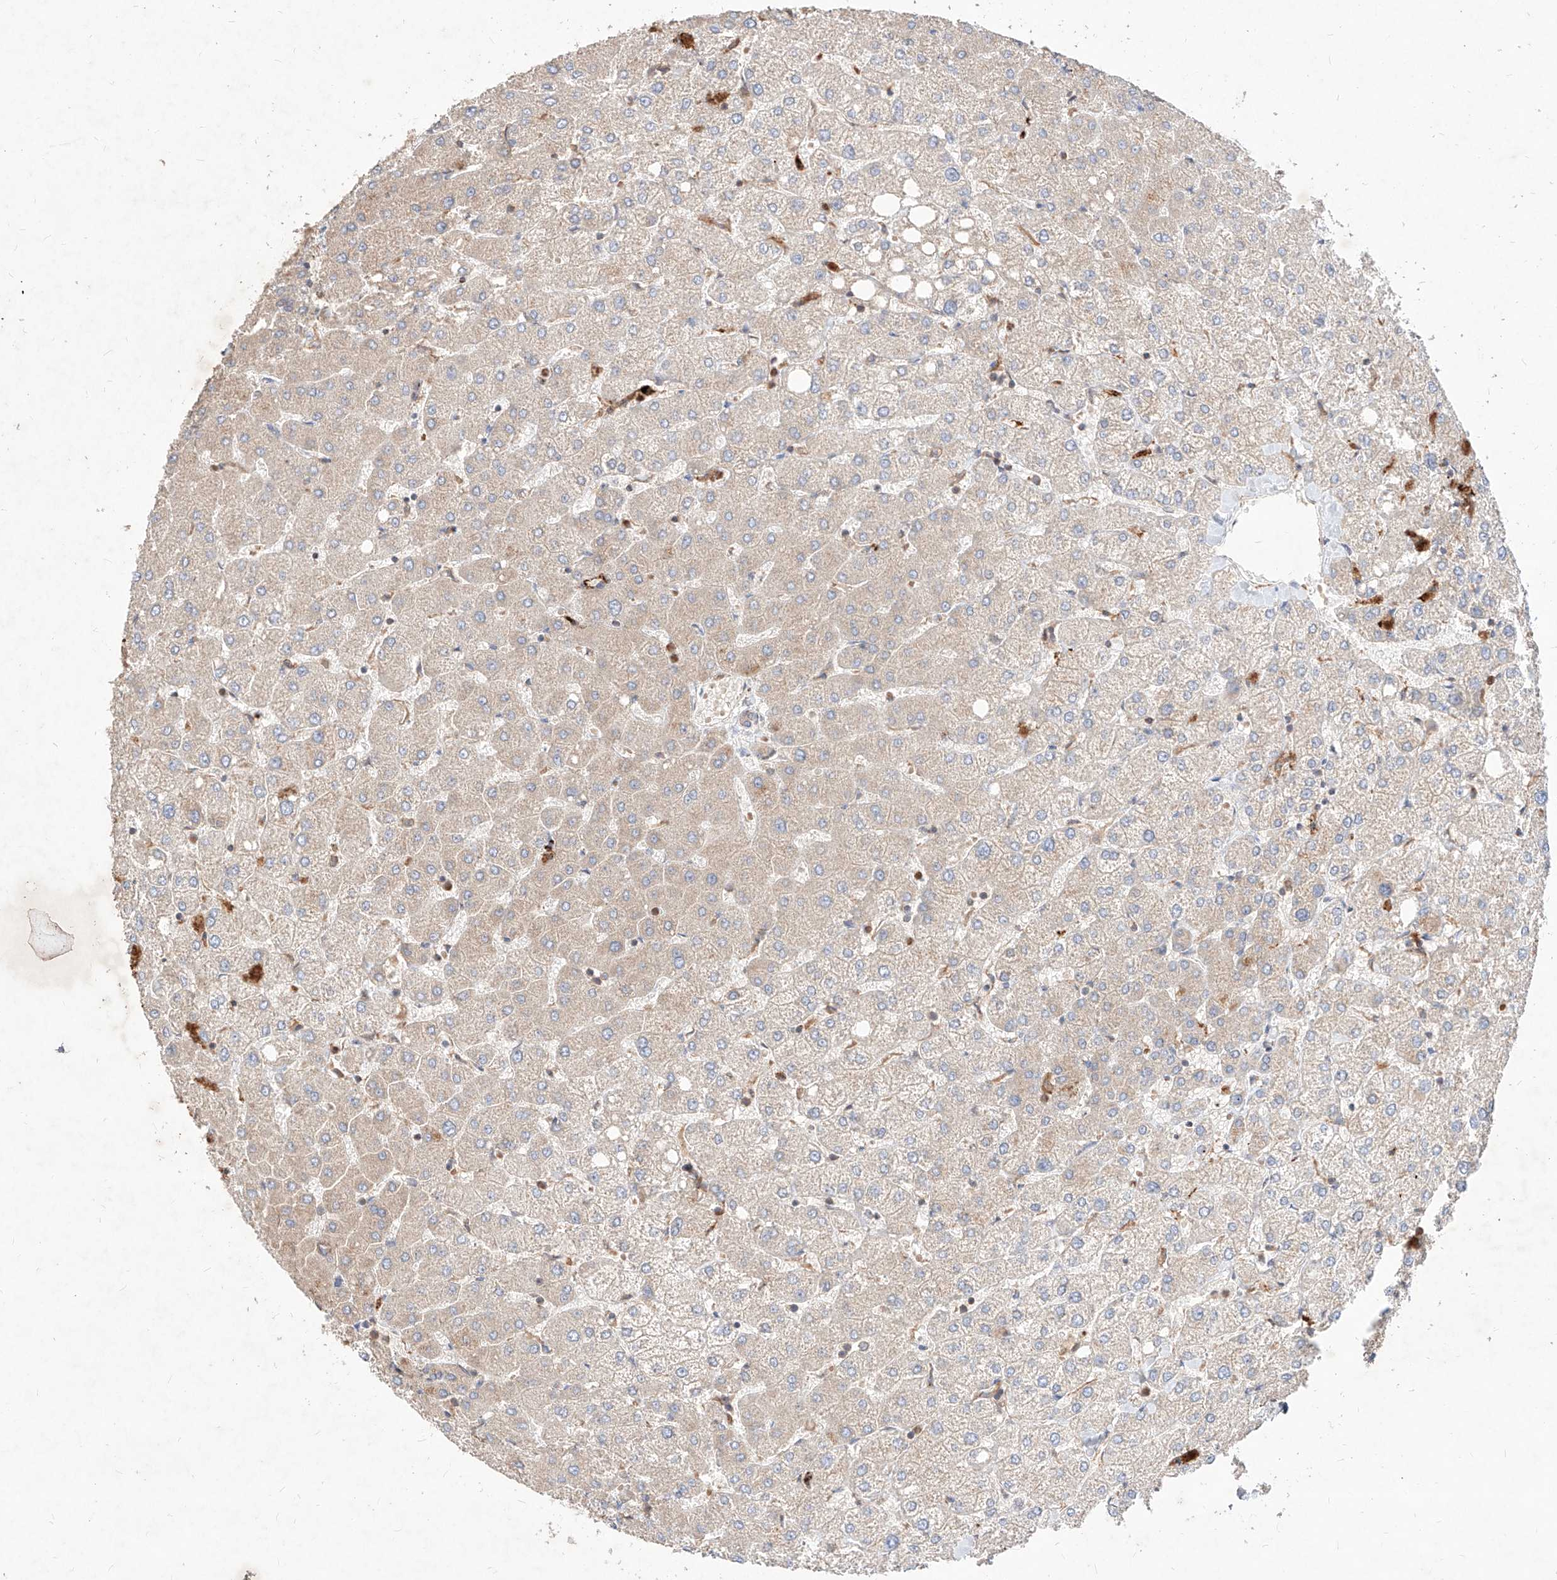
{"staining": {"intensity": "negative", "quantity": "none", "location": "none"}, "tissue": "liver", "cell_type": "Cholangiocytes", "image_type": "normal", "snomed": [{"axis": "morphology", "description": "Normal tissue, NOS"}, {"axis": "topography", "description": "Liver"}], "caption": "A high-resolution image shows immunohistochemistry staining of normal liver, which reveals no significant positivity in cholangiocytes.", "gene": "TSNAX", "patient": {"sex": "female", "age": 54}}